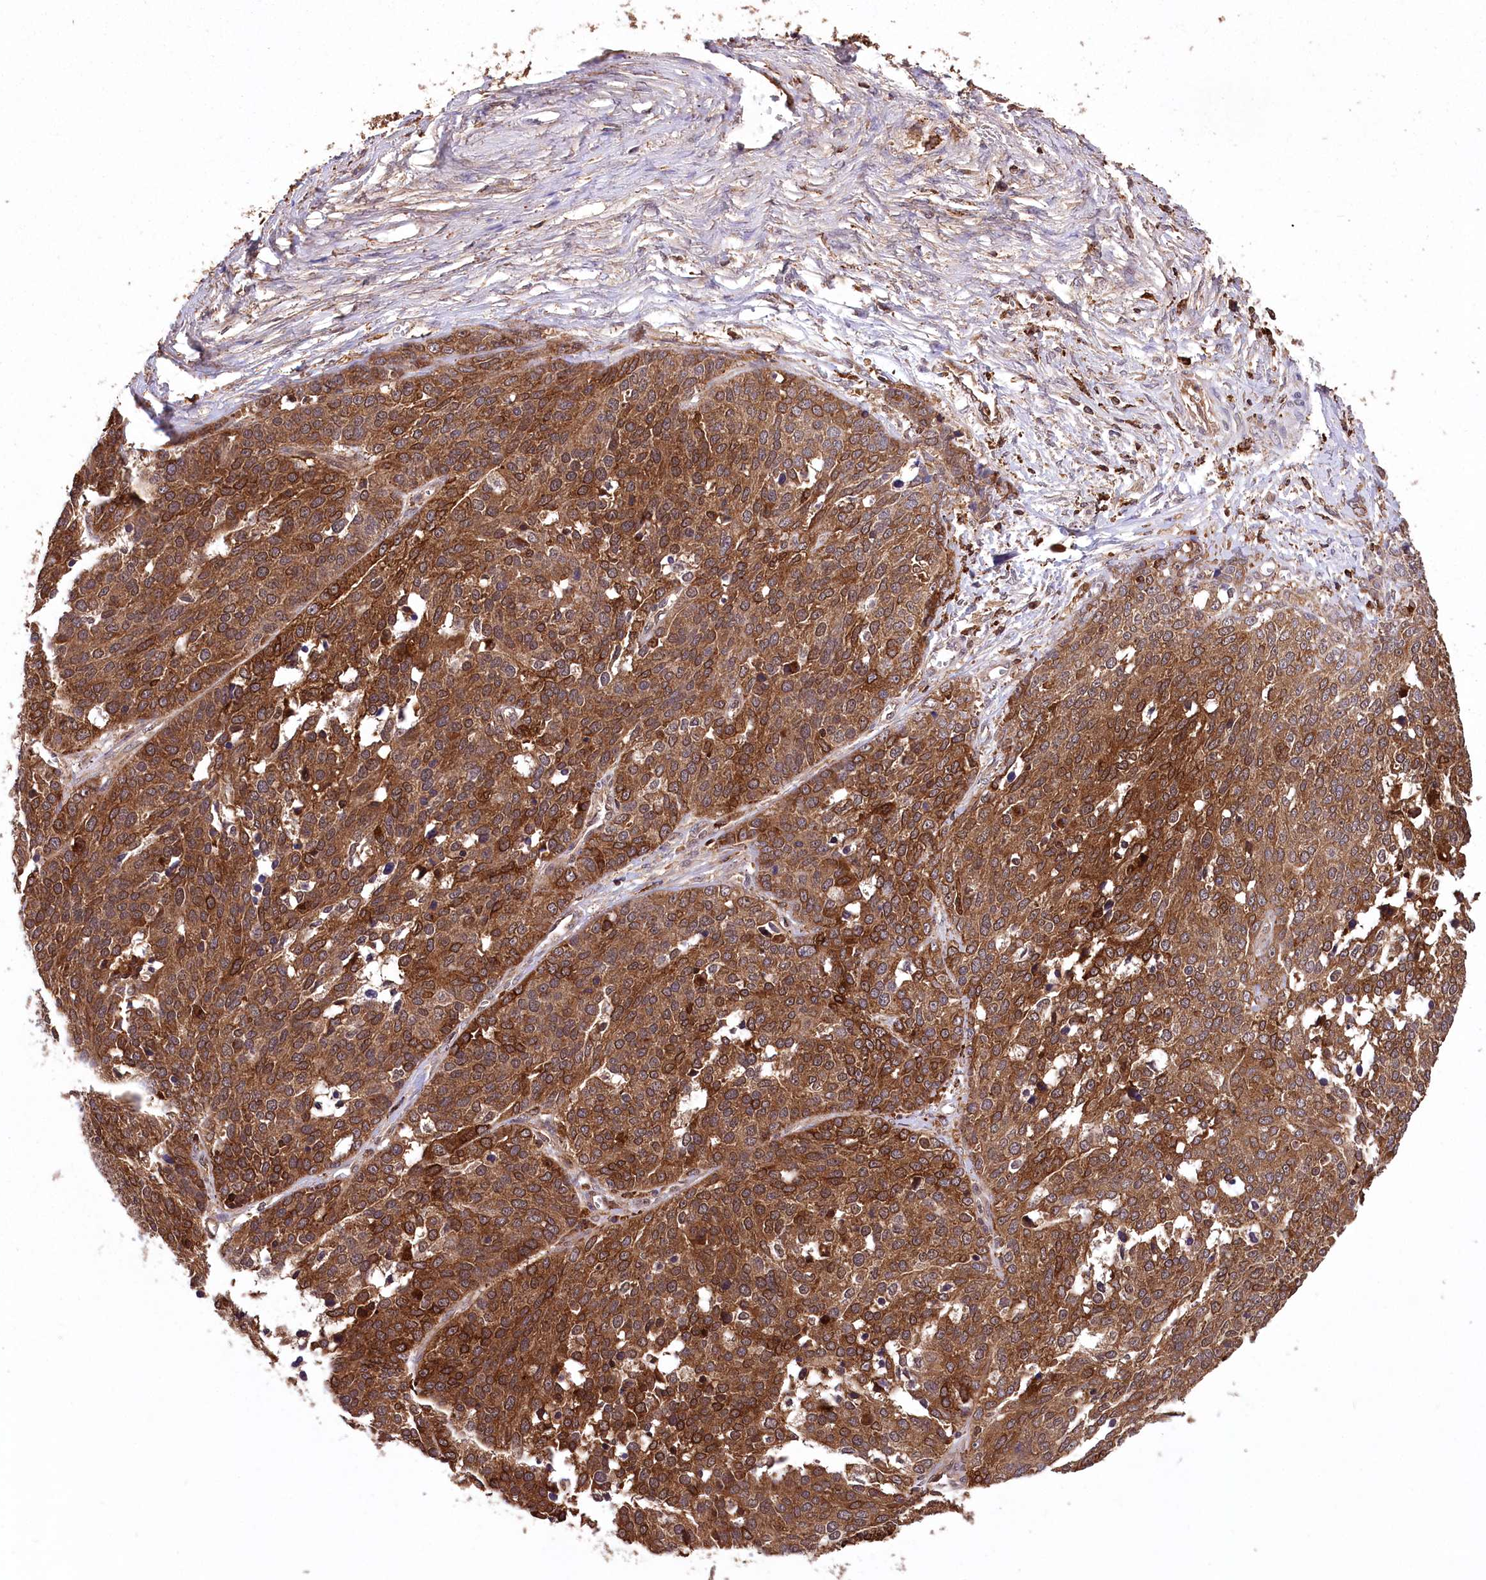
{"staining": {"intensity": "strong", "quantity": ">75%", "location": "cytoplasmic/membranous"}, "tissue": "ovarian cancer", "cell_type": "Tumor cells", "image_type": "cancer", "snomed": [{"axis": "morphology", "description": "Cystadenocarcinoma, serous, NOS"}, {"axis": "topography", "description": "Ovary"}], "caption": "Human ovarian cancer stained with a protein marker displays strong staining in tumor cells.", "gene": "DPP3", "patient": {"sex": "female", "age": 44}}